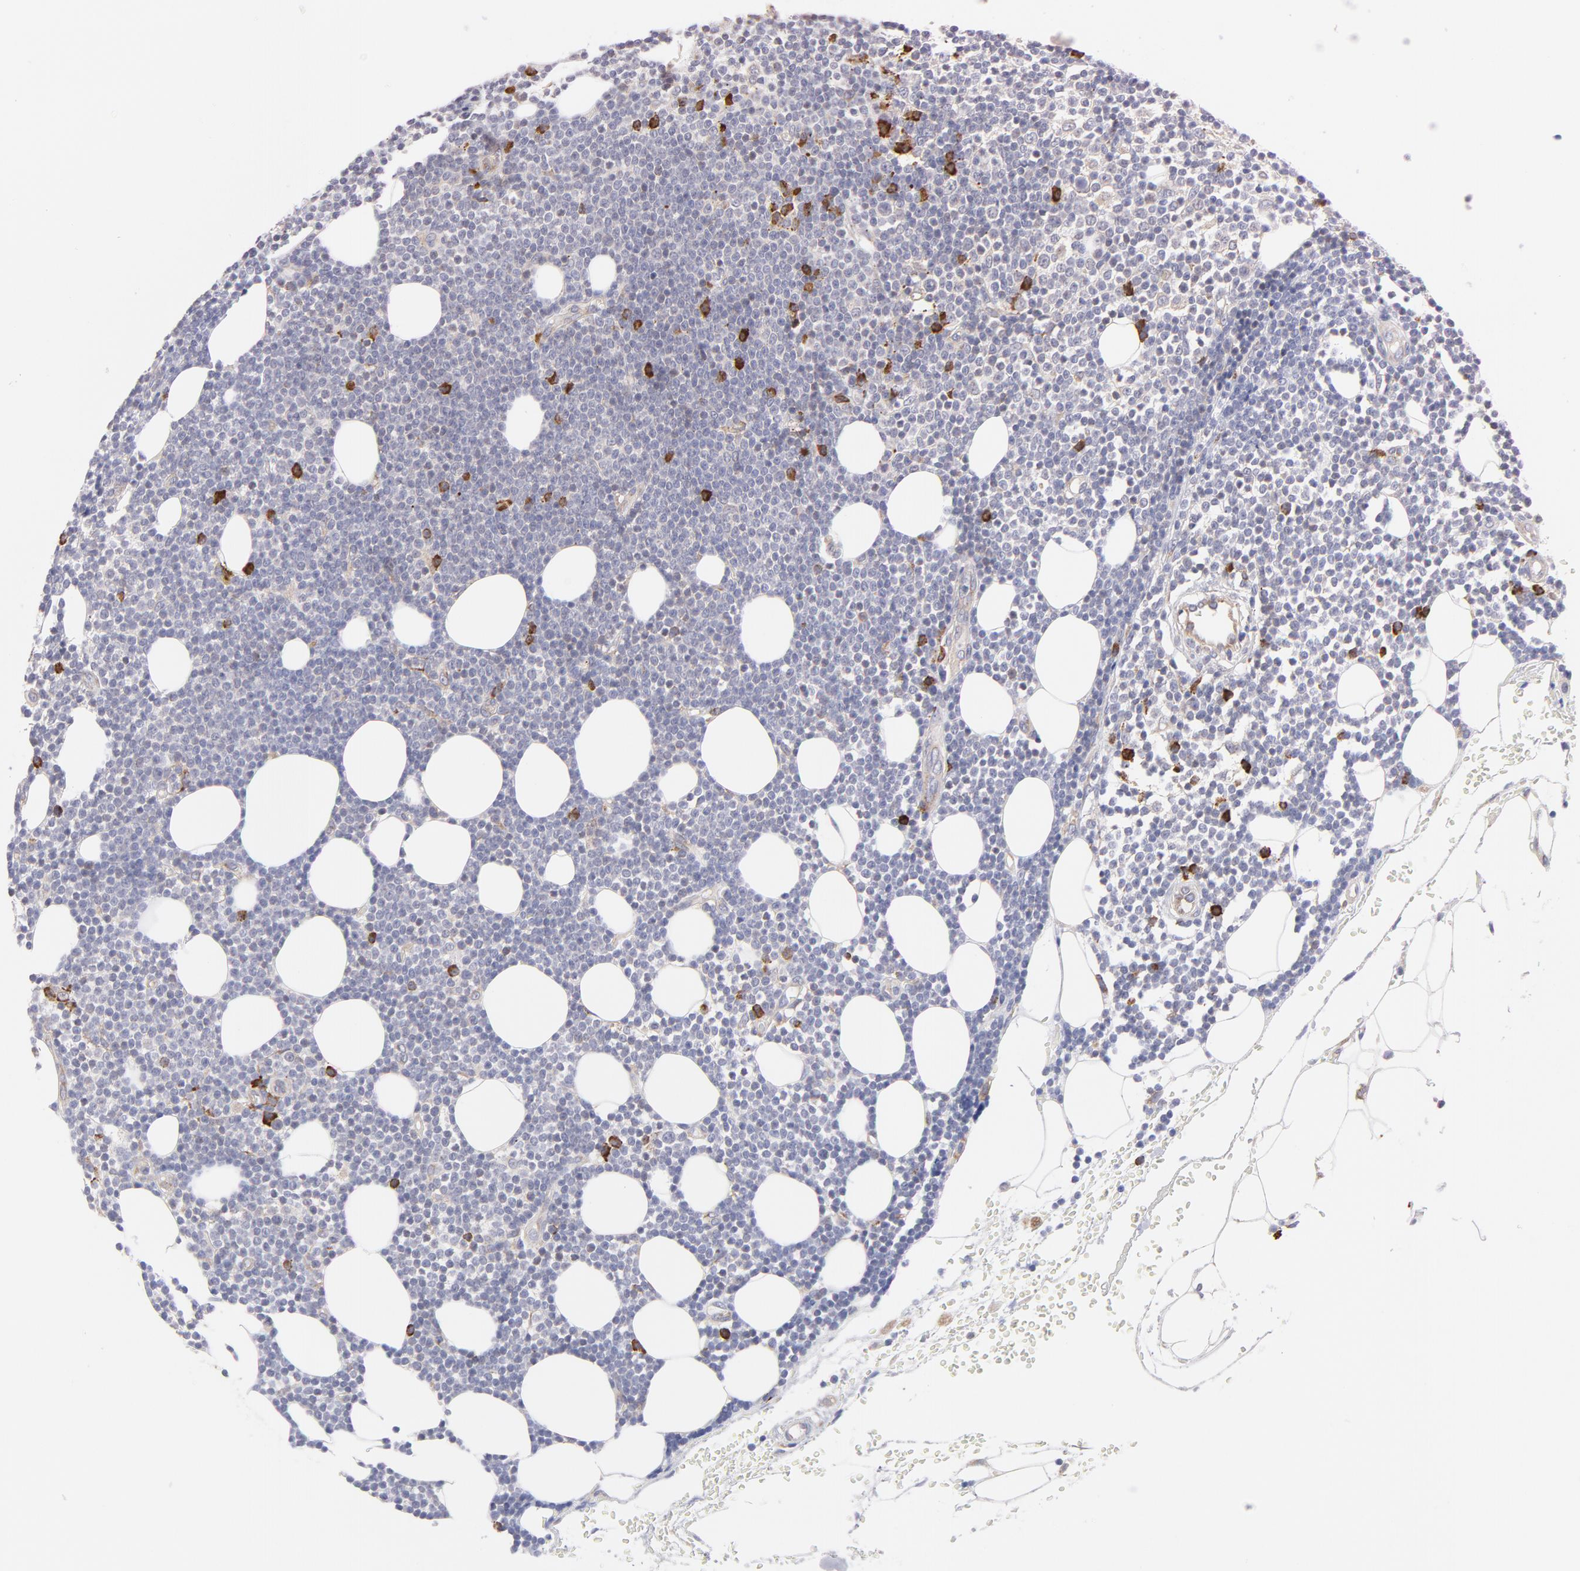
{"staining": {"intensity": "moderate", "quantity": "<25%", "location": "cytoplasmic/membranous"}, "tissue": "lymphoma", "cell_type": "Tumor cells", "image_type": "cancer", "snomed": [{"axis": "morphology", "description": "Malignant lymphoma, non-Hodgkin's type, Low grade"}, {"axis": "topography", "description": "Soft tissue"}], "caption": "DAB immunohistochemical staining of malignant lymphoma, non-Hodgkin's type (low-grade) reveals moderate cytoplasmic/membranous protein expression in about <25% of tumor cells. Using DAB (3,3'-diaminobenzidine) (brown) and hematoxylin (blue) stains, captured at high magnification using brightfield microscopy.", "gene": "RAPGEF3", "patient": {"sex": "male", "age": 92}}